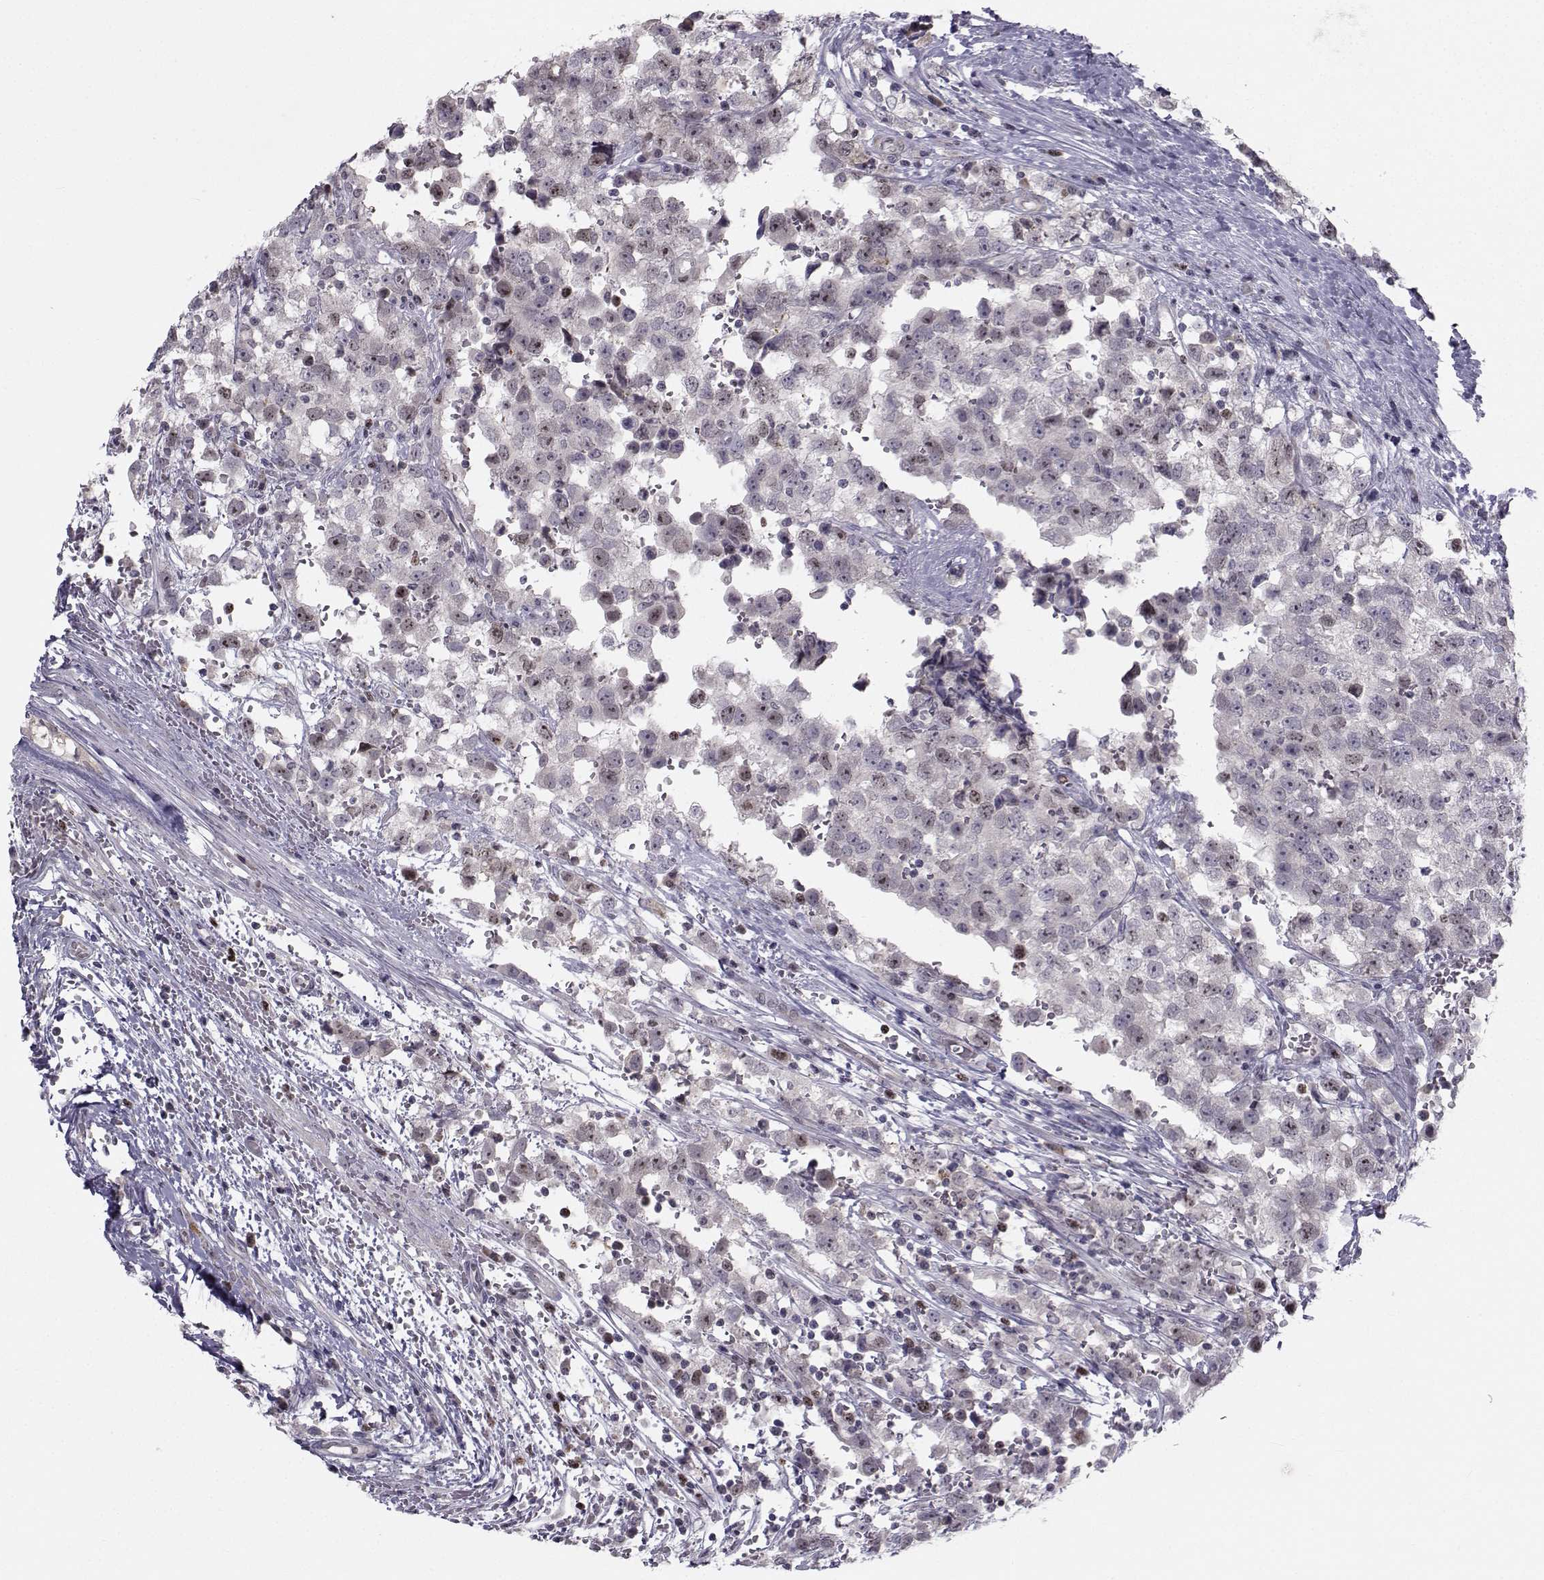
{"staining": {"intensity": "weak", "quantity": "<25%", "location": "nuclear"}, "tissue": "testis cancer", "cell_type": "Tumor cells", "image_type": "cancer", "snomed": [{"axis": "morphology", "description": "Seminoma, NOS"}, {"axis": "topography", "description": "Testis"}], "caption": "Tumor cells are negative for protein expression in human testis cancer.", "gene": "LRP8", "patient": {"sex": "male", "age": 34}}